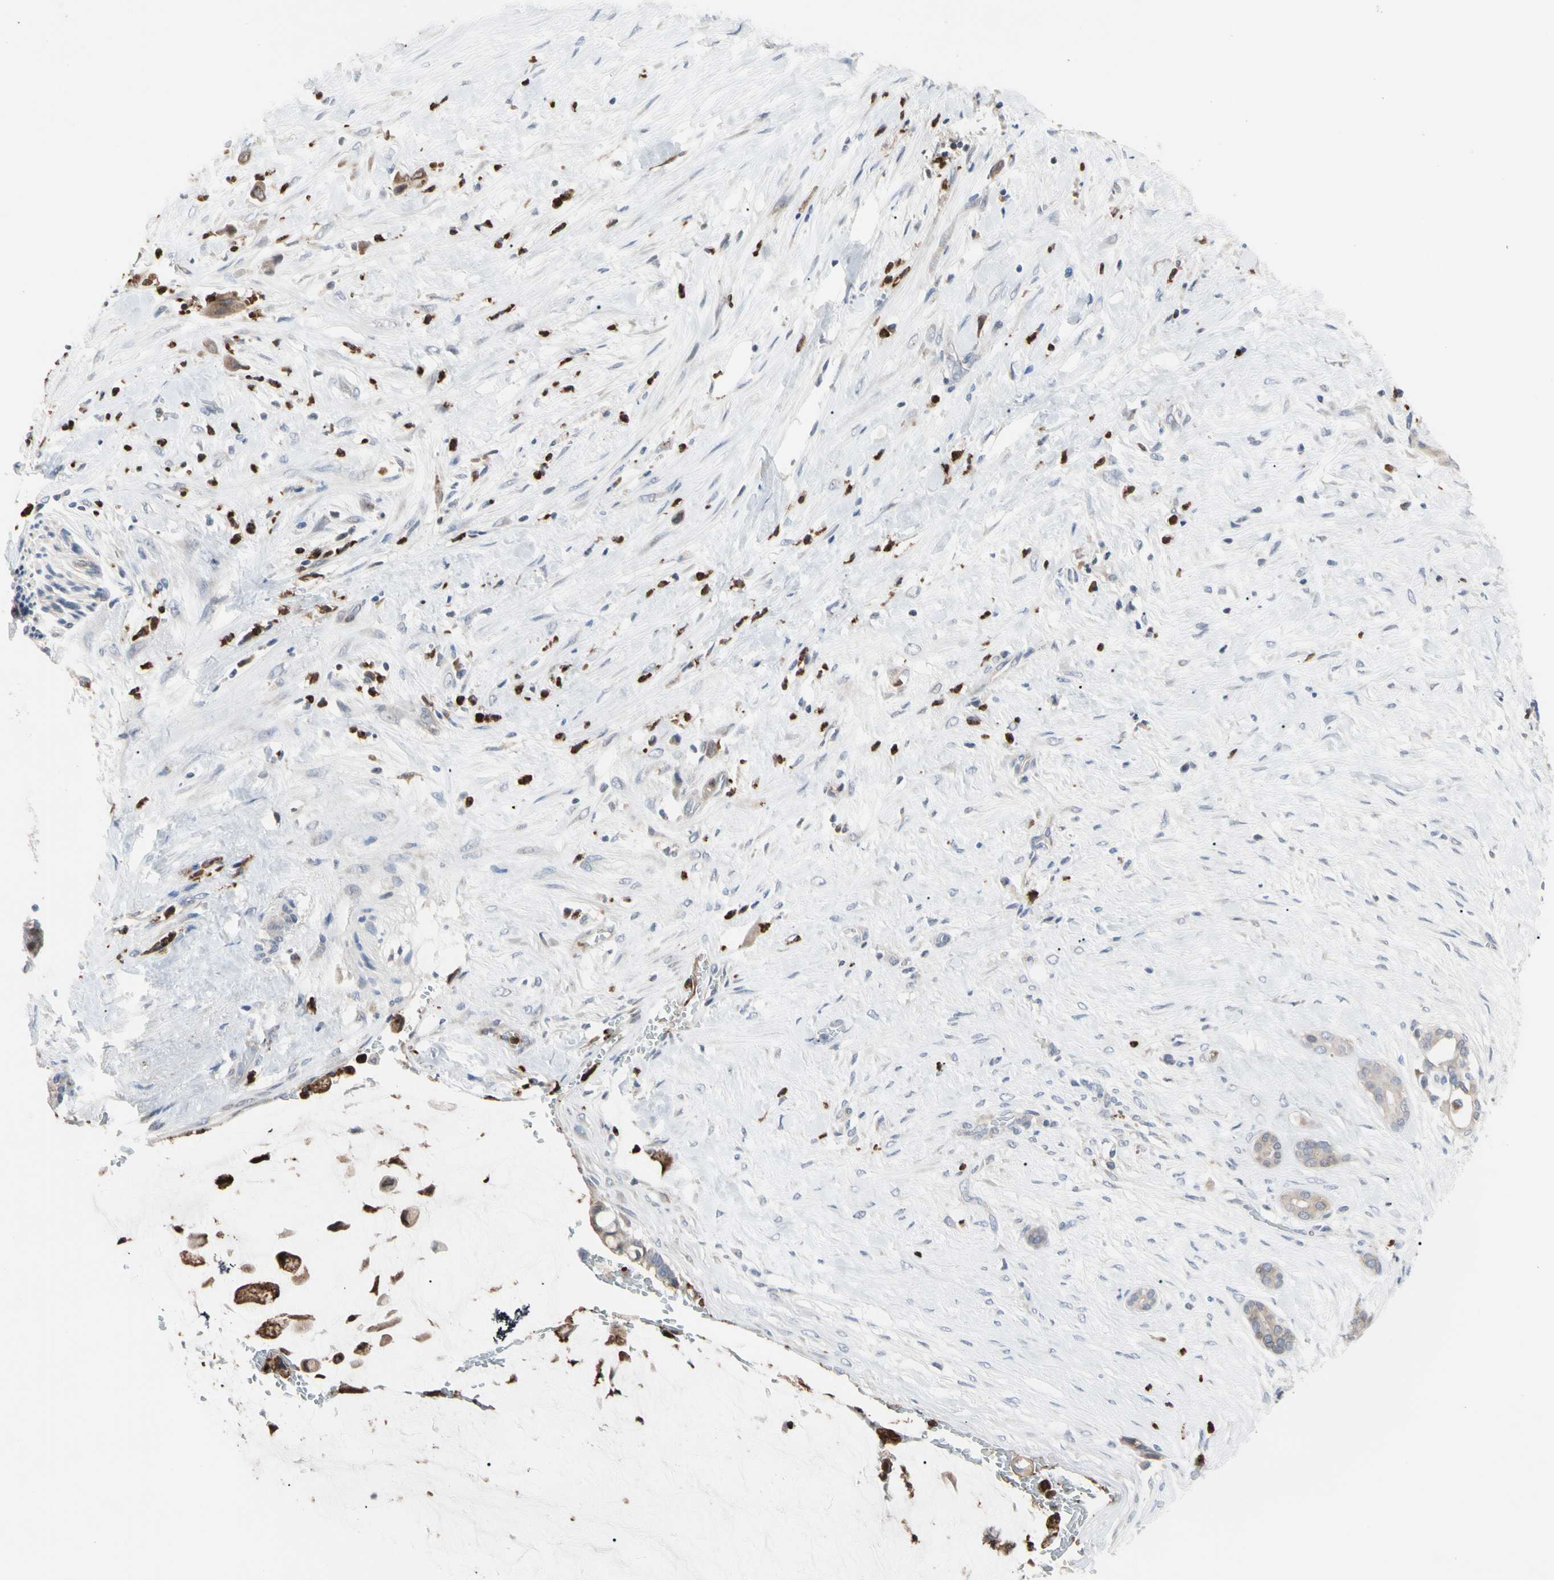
{"staining": {"intensity": "moderate", "quantity": "25%-75%", "location": "cytoplasmic/membranous"}, "tissue": "pancreatic cancer", "cell_type": "Tumor cells", "image_type": "cancer", "snomed": [{"axis": "morphology", "description": "Adenocarcinoma, NOS"}, {"axis": "topography", "description": "Pancreas"}], "caption": "About 25%-75% of tumor cells in pancreatic adenocarcinoma reveal moderate cytoplasmic/membranous protein positivity as visualized by brown immunohistochemical staining.", "gene": "MCL1", "patient": {"sex": "male", "age": 41}}